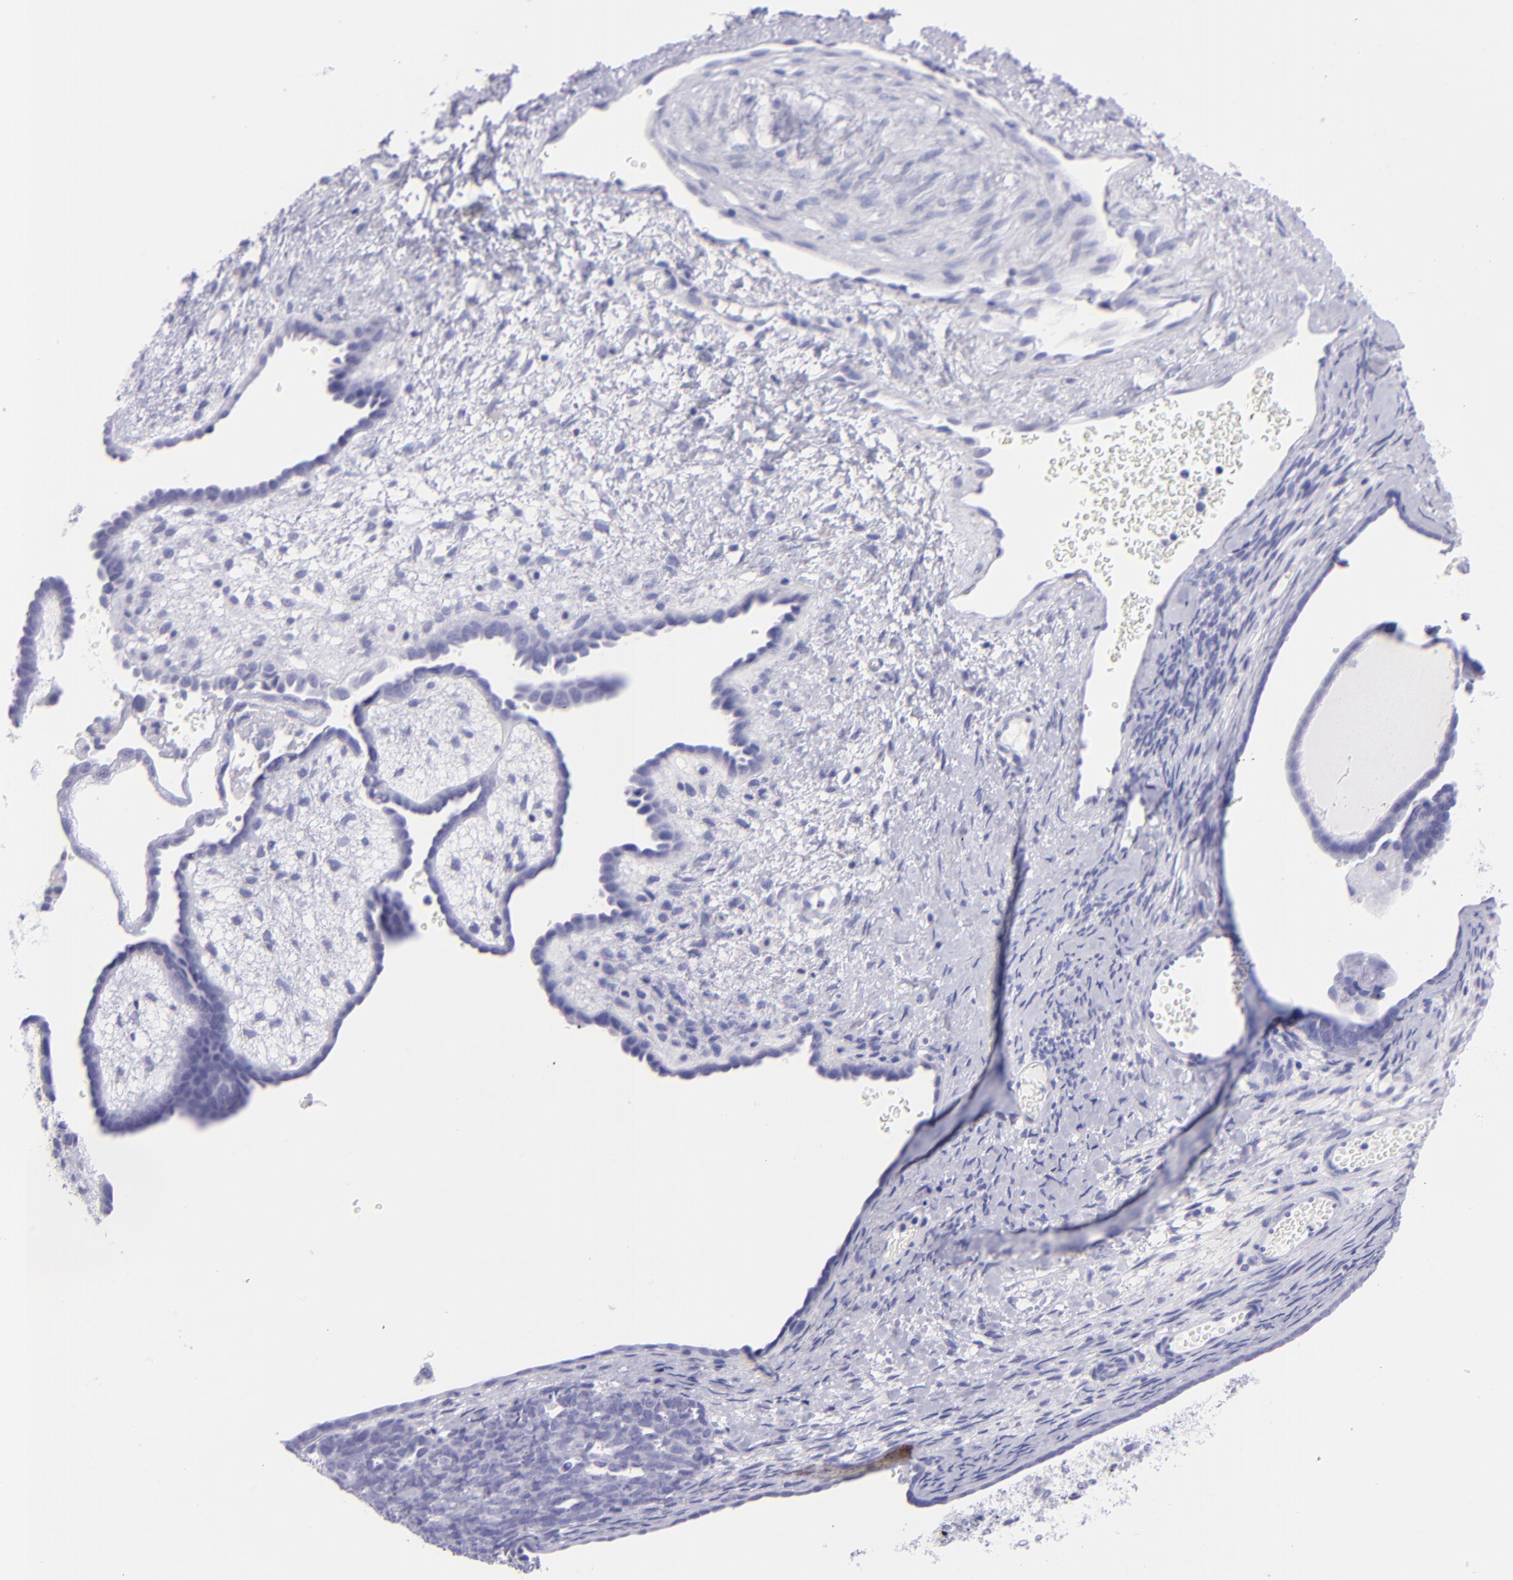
{"staining": {"intensity": "negative", "quantity": "none", "location": "none"}, "tissue": "endometrial cancer", "cell_type": "Tumor cells", "image_type": "cancer", "snomed": [{"axis": "morphology", "description": "Neoplasm, malignant, NOS"}, {"axis": "topography", "description": "Endometrium"}], "caption": "Immunohistochemistry of endometrial cancer demonstrates no expression in tumor cells.", "gene": "PIP", "patient": {"sex": "female", "age": 74}}